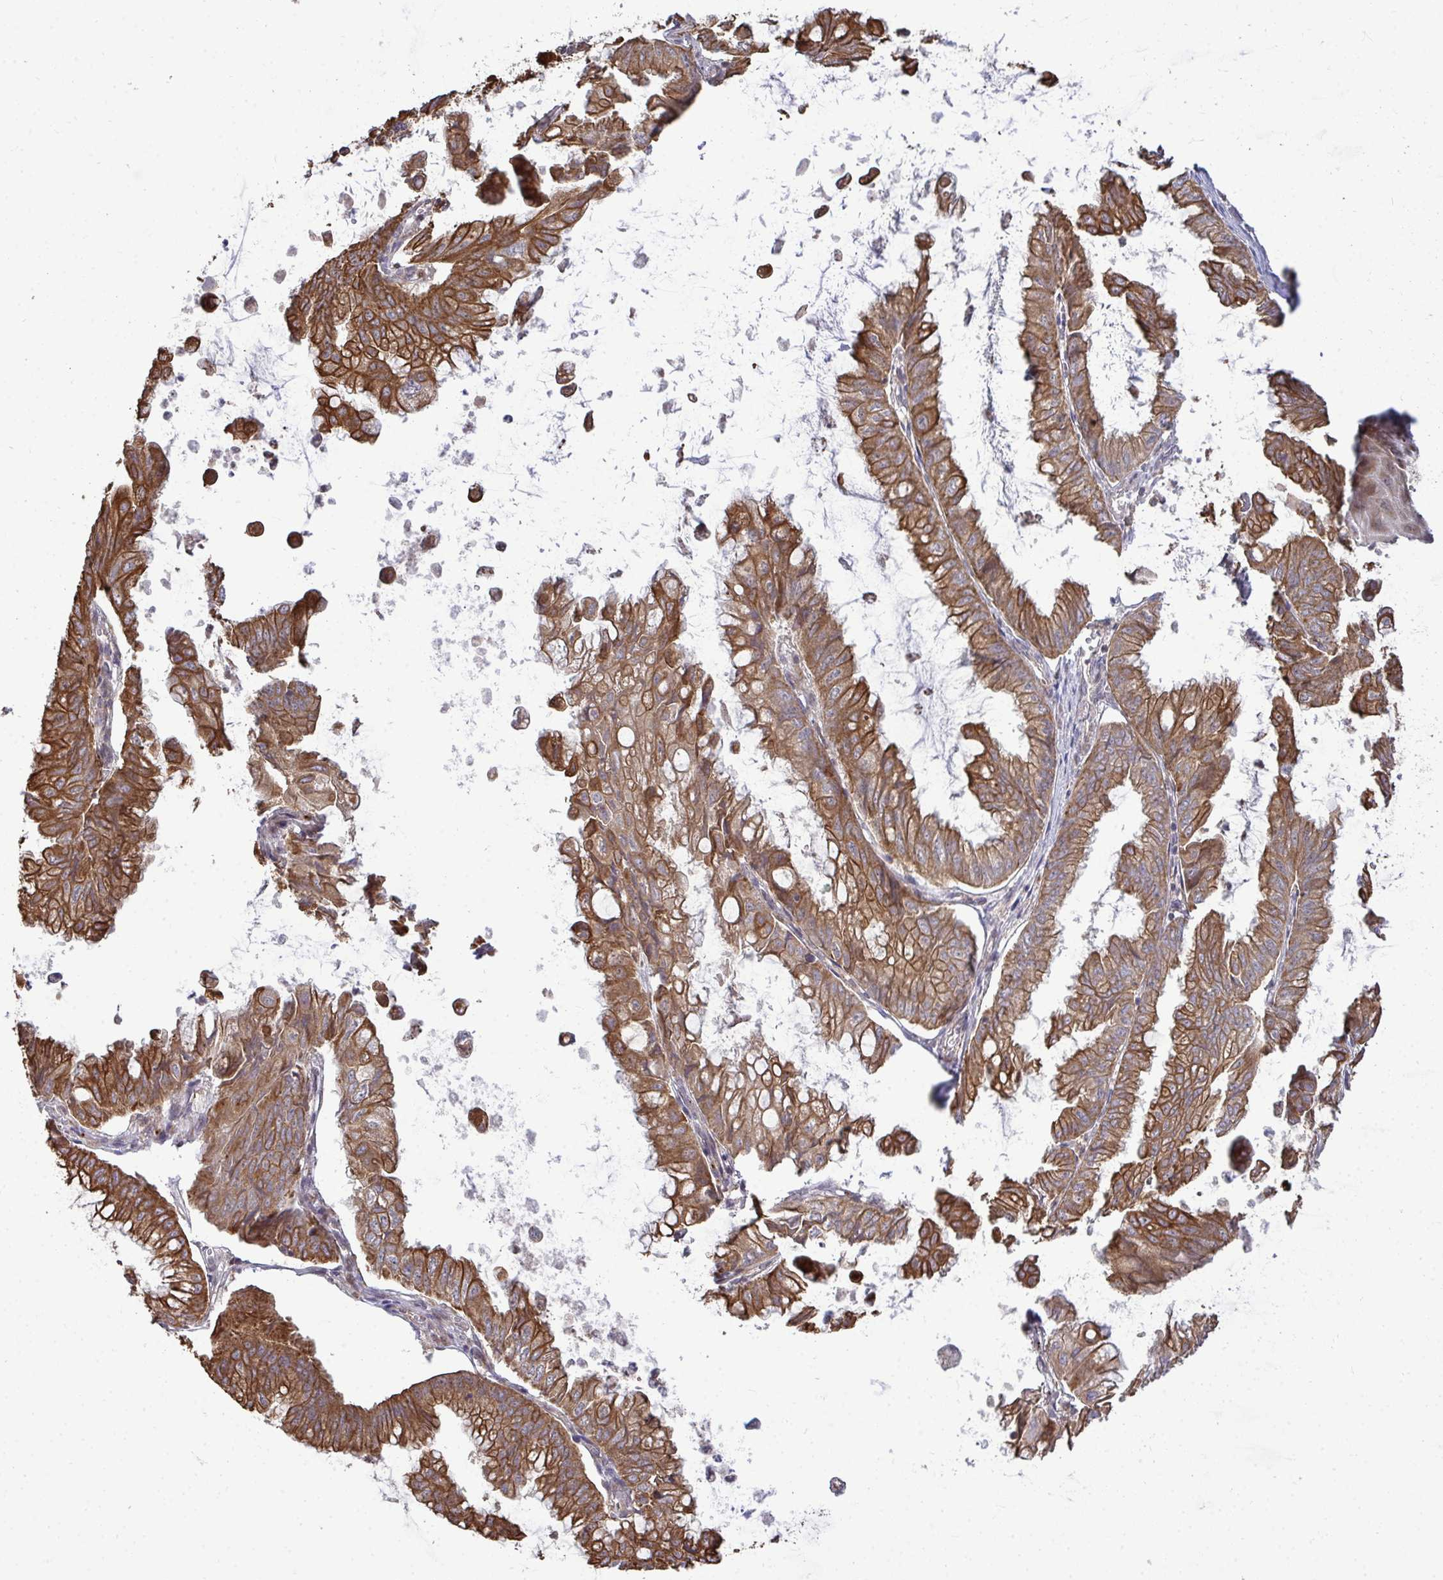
{"staining": {"intensity": "strong", "quantity": ">75%", "location": "cytoplasmic/membranous"}, "tissue": "stomach cancer", "cell_type": "Tumor cells", "image_type": "cancer", "snomed": [{"axis": "morphology", "description": "Adenocarcinoma, NOS"}, {"axis": "topography", "description": "Stomach, upper"}], "caption": "The immunohistochemical stain labels strong cytoplasmic/membranous expression in tumor cells of adenocarcinoma (stomach) tissue.", "gene": "TRIM44", "patient": {"sex": "male", "age": 80}}